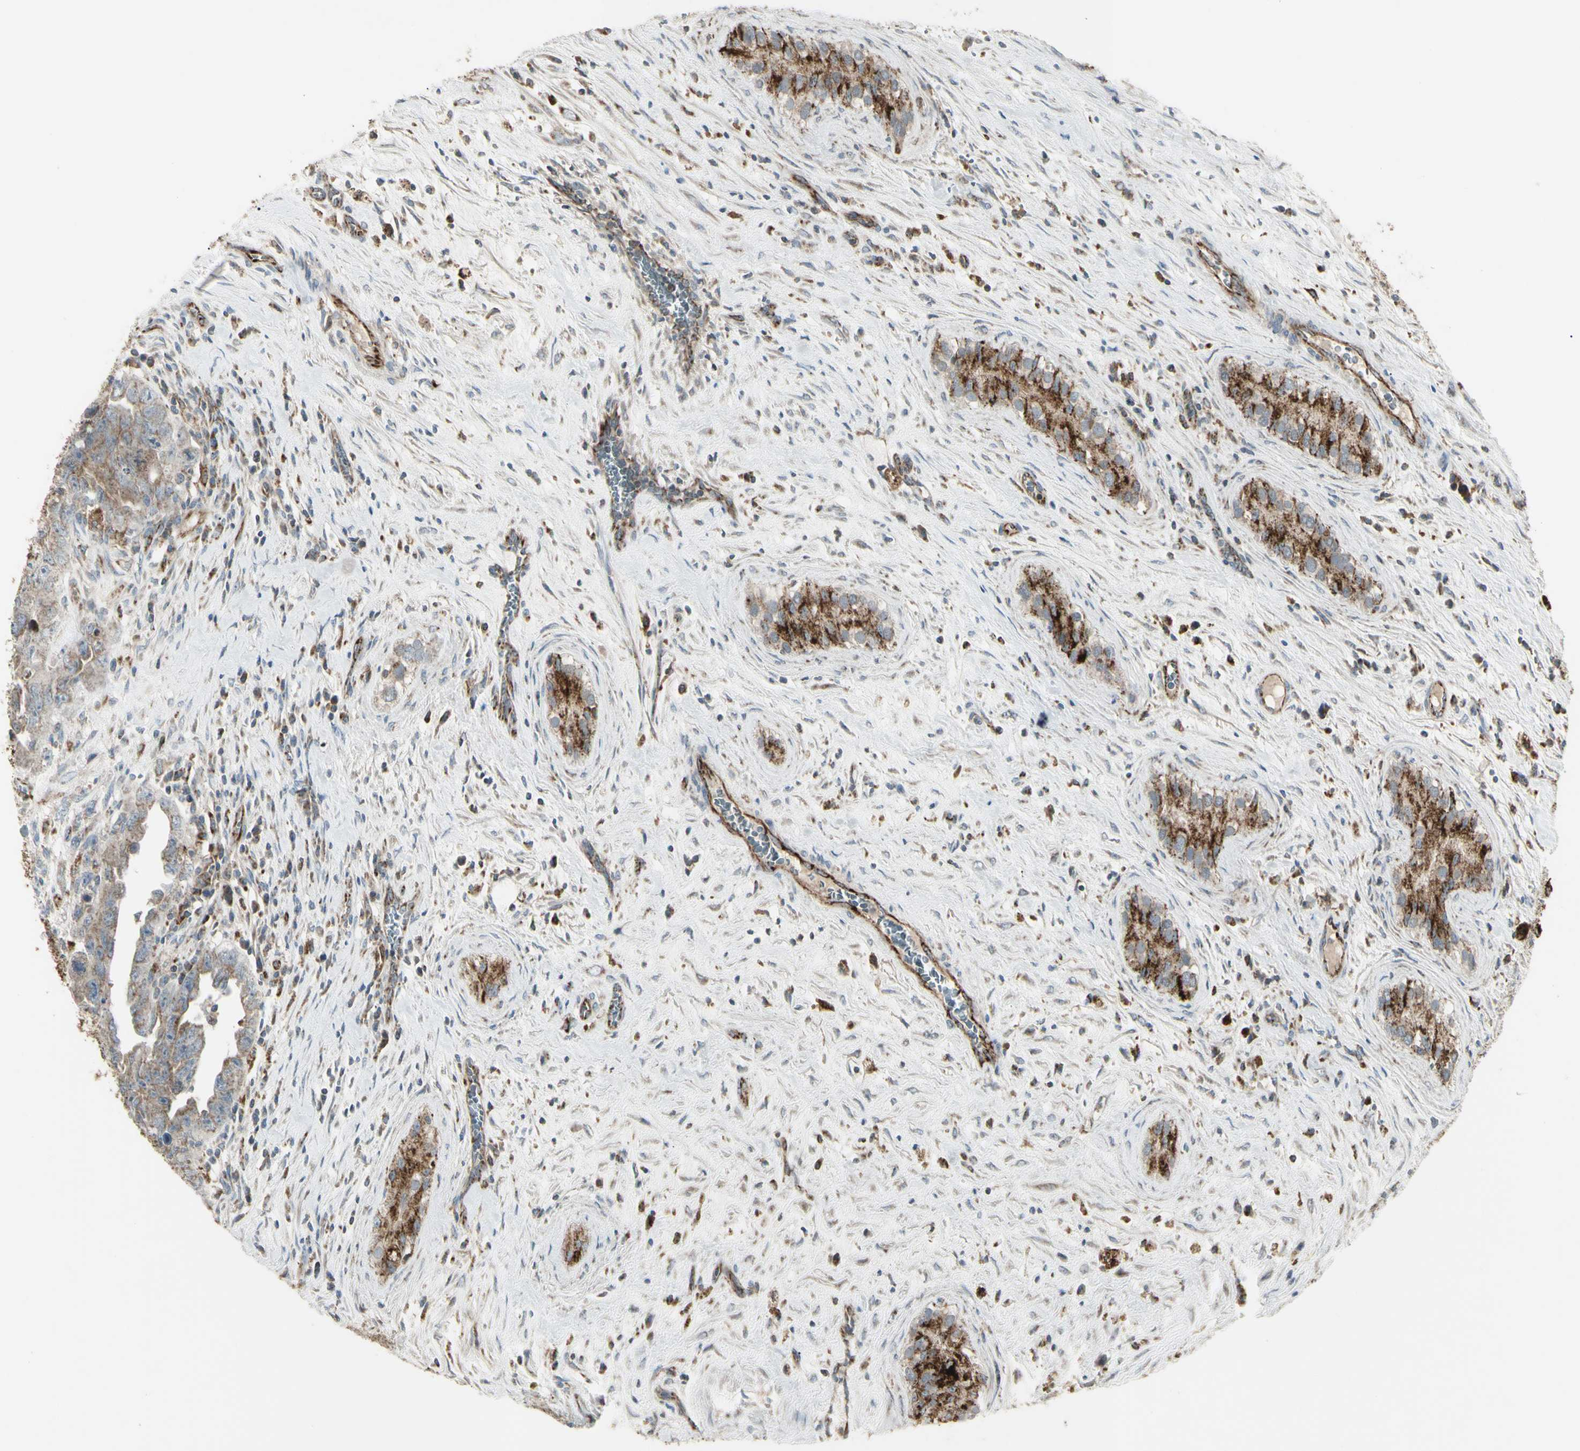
{"staining": {"intensity": "moderate", "quantity": ">75%", "location": "cytoplasmic/membranous"}, "tissue": "testis cancer", "cell_type": "Tumor cells", "image_type": "cancer", "snomed": [{"axis": "morphology", "description": "Carcinoma, Embryonal, NOS"}, {"axis": "topography", "description": "Testis"}], "caption": "Protein analysis of testis cancer tissue reveals moderate cytoplasmic/membranous positivity in about >75% of tumor cells. The staining was performed using DAB, with brown indicating positive protein expression. Nuclei are stained blue with hematoxylin.", "gene": "CYB5R1", "patient": {"sex": "male", "age": 28}}